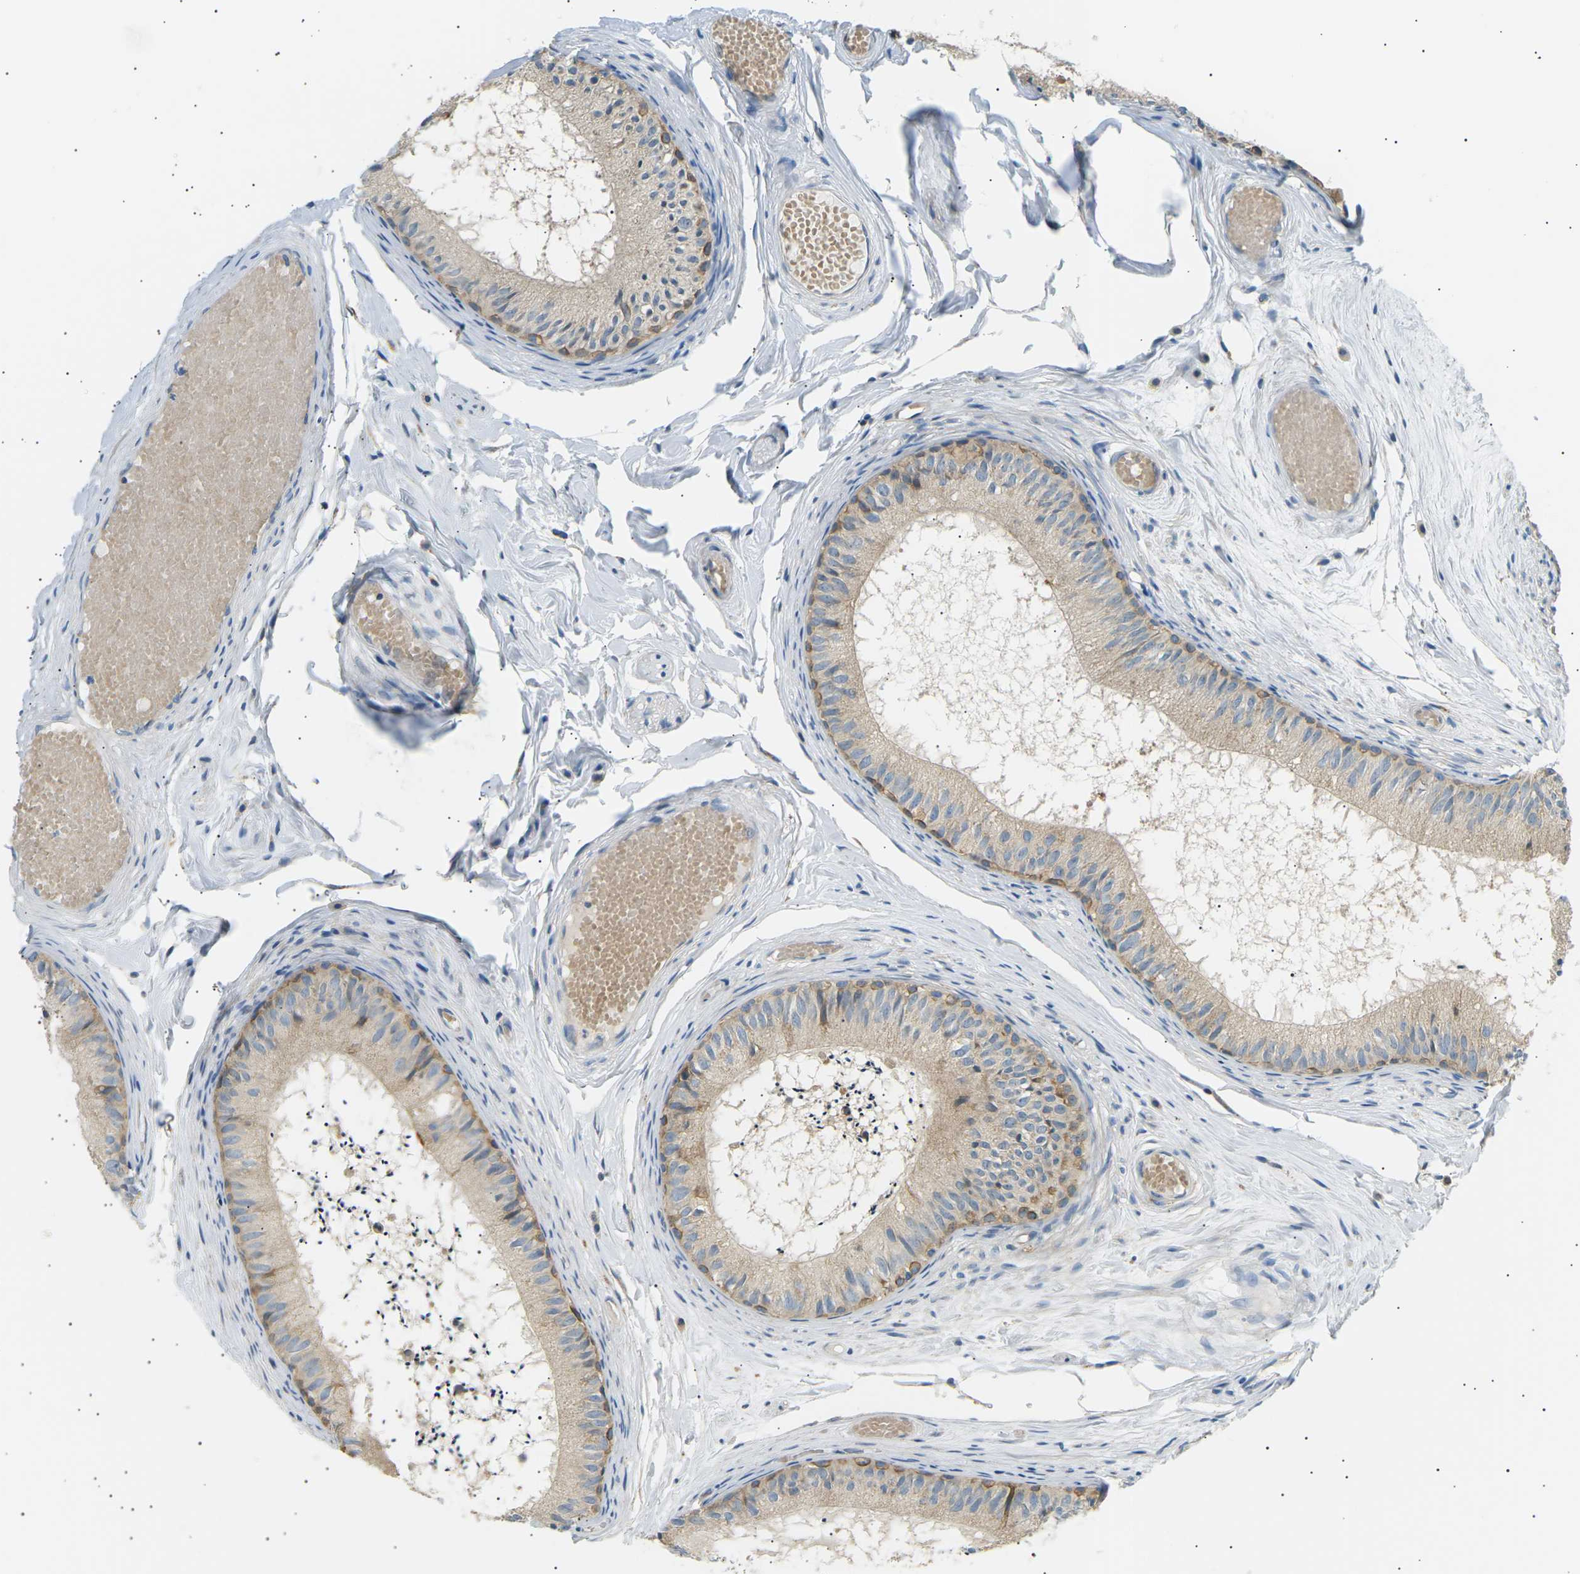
{"staining": {"intensity": "moderate", "quantity": "25%-75%", "location": "cytoplasmic/membranous"}, "tissue": "epididymis", "cell_type": "Glandular cells", "image_type": "normal", "snomed": [{"axis": "morphology", "description": "Normal tissue, NOS"}, {"axis": "topography", "description": "Epididymis"}], "caption": "Protein positivity by immunohistochemistry demonstrates moderate cytoplasmic/membranous expression in approximately 25%-75% of glandular cells in benign epididymis.", "gene": "TBC1D8", "patient": {"sex": "male", "age": 46}}